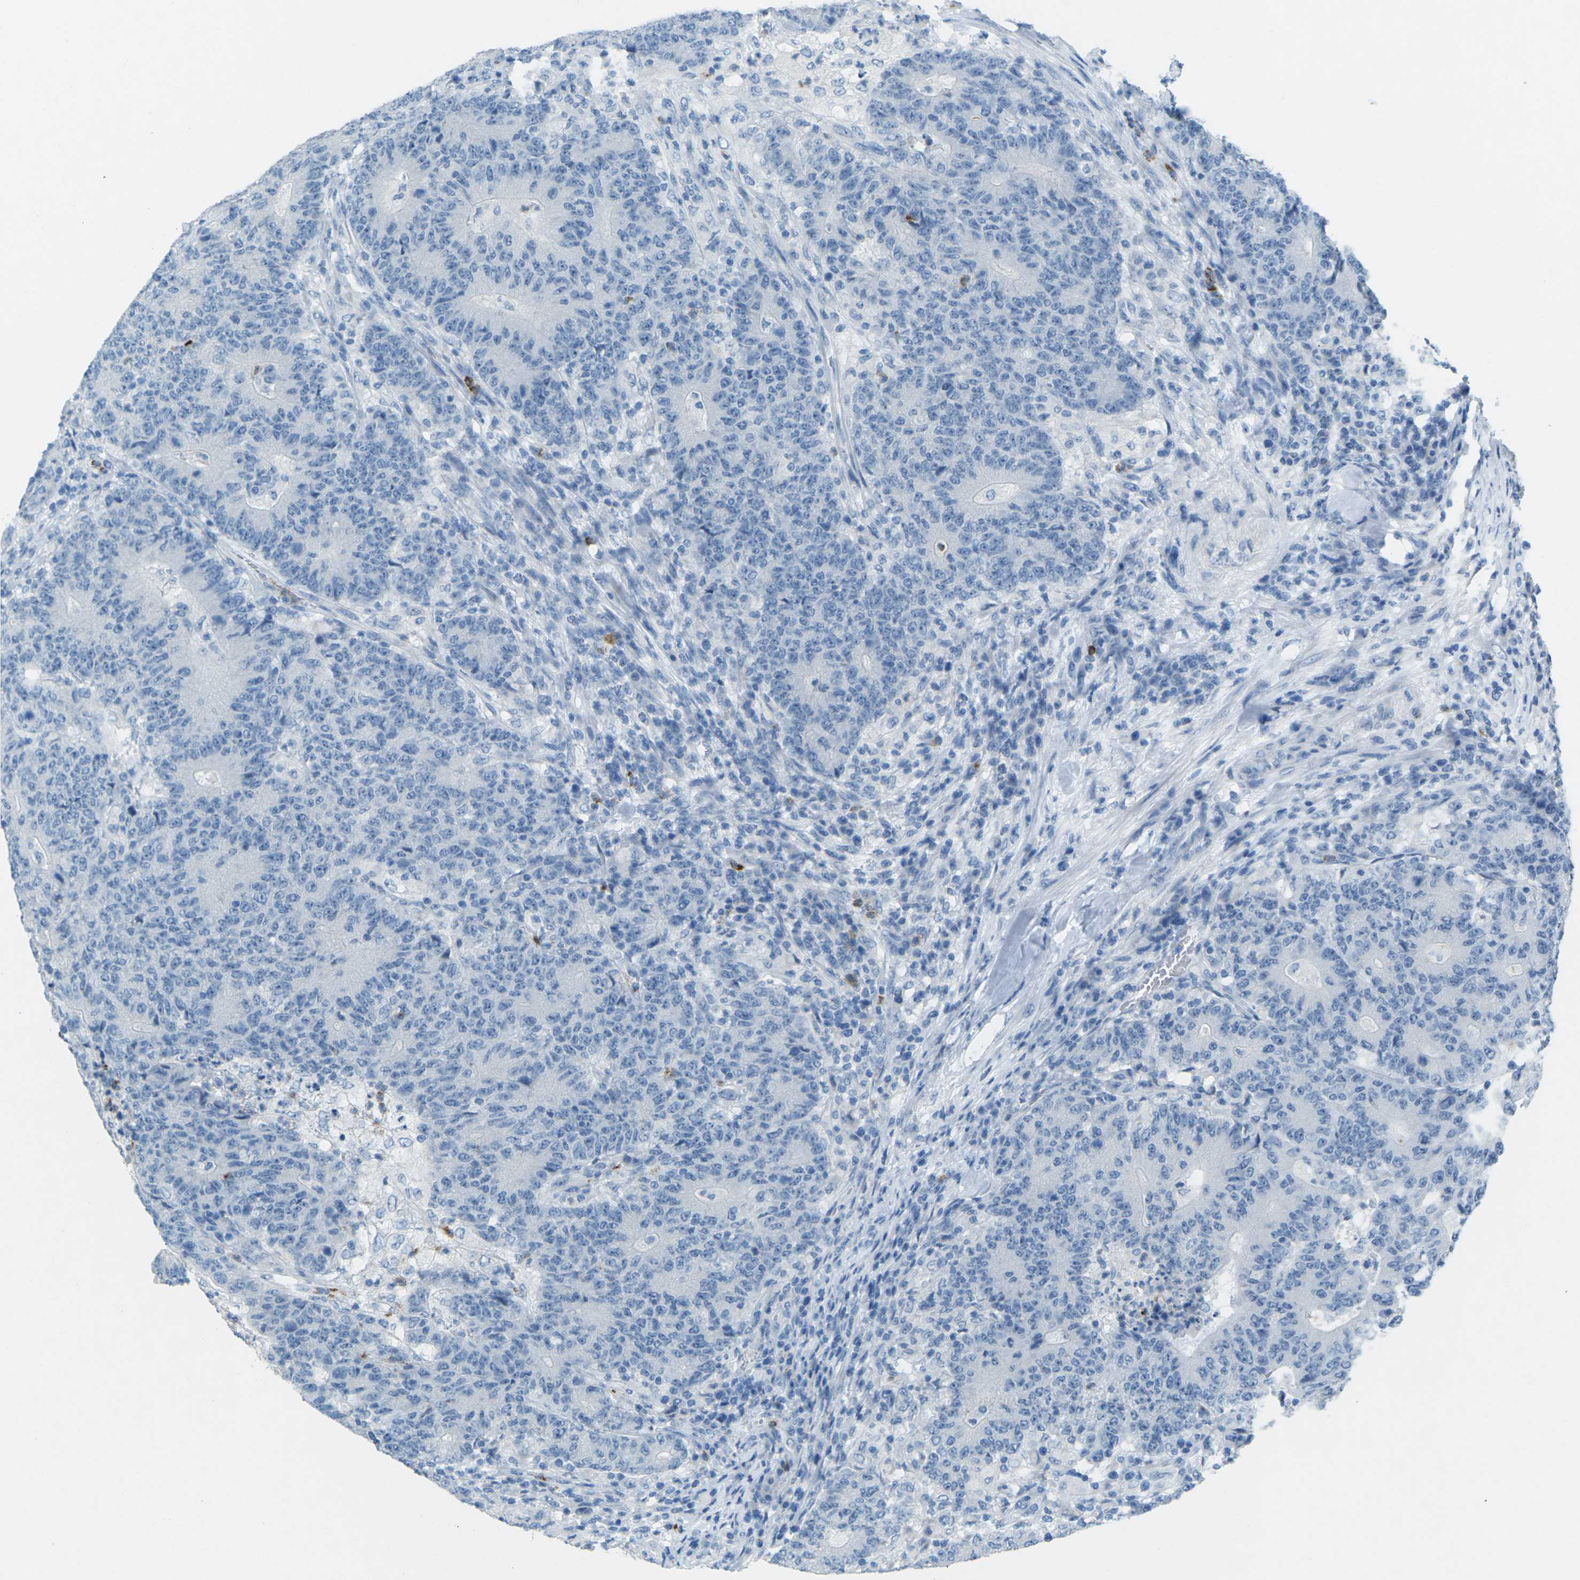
{"staining": {"intensity": "negative", "quantity": "none", "location": "none"}, "tissue": "colorectal cancer", "cell_type": "Tumor cells", "image_type": "cancer", "snomed": [{"axis": "morphology", "description": "Normal tissue, NOS"}, {"axis": "morphology", "description": "Adenocarcinoma, NOS"}, {"axis": "topography", "description": "Colon"}], "caption": "Immunohistochemistry (IHC) photomicrograph of human colorectal adenocarcinoma stained for a protein (brown), which shows no positivity in tumor cells.", "gene": "CDH16", "patient": {"sex": "female", "age": 75}}